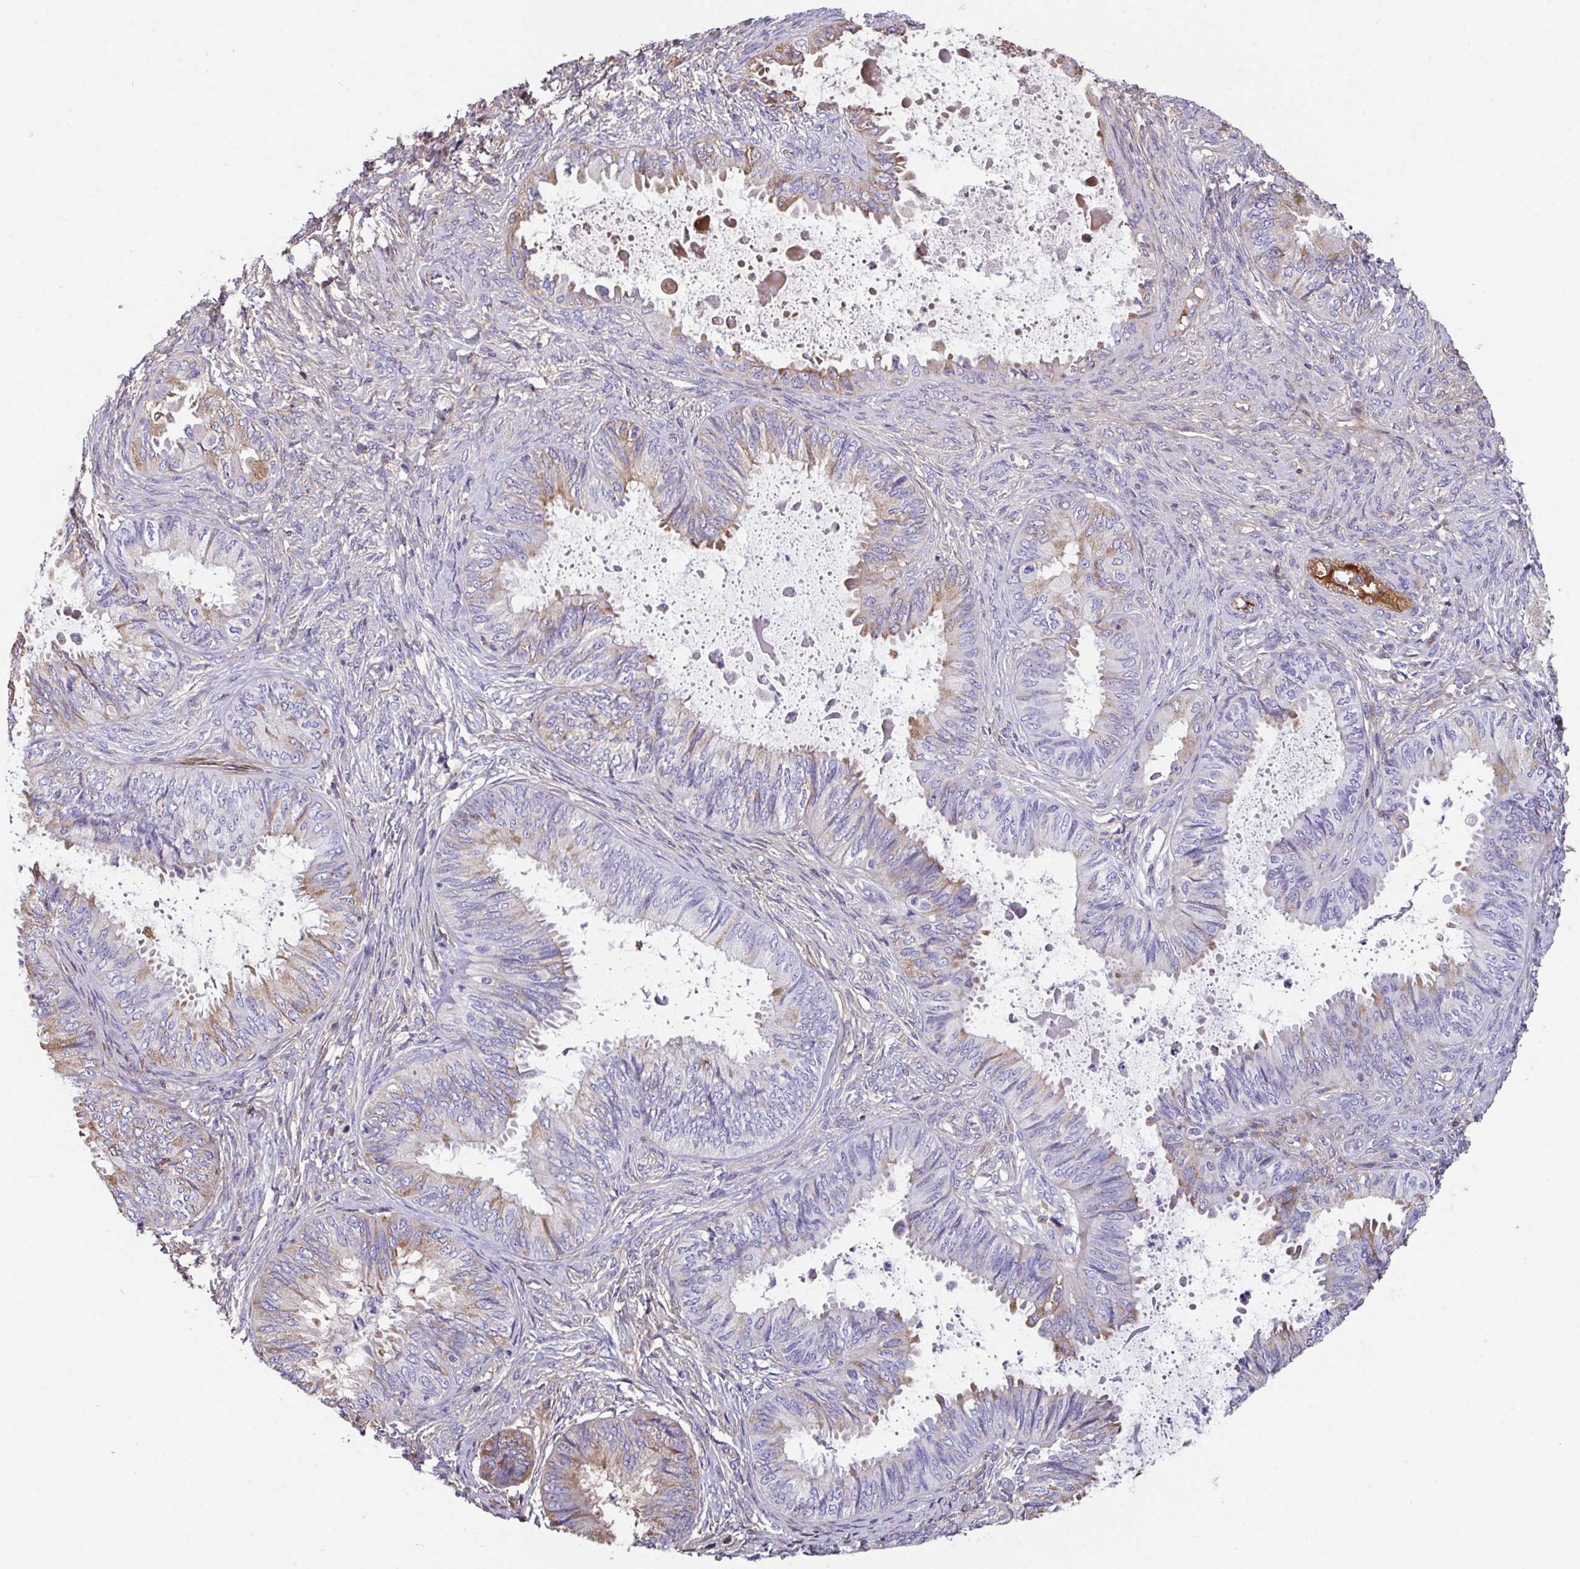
{"staining": {"intensity": "moderate", "quantity": "<25%", "location": "cytoplasmic/membranous"}, "tissue": "ovarian cancer", "cell_type": "Tumor cells", "image_type": "cancer", "snomed": [{"axis": "morphology", "description": "Carcinoma, endometroid"}, {"axis": "topography", "description": "Ovary"}], "caption": "A low amount of moderate cytoplasmic/membranous staining is identified in approximately <25% of tumor cells in ovarian cancer (endometroid carcinoma) tissue. (DAB (3,3'-diaminobenzidine) = brown stain, brightfield microscopy at high magnification).", "gene": "ZNF813", "patient": {"sex": "female", "age": 70}}